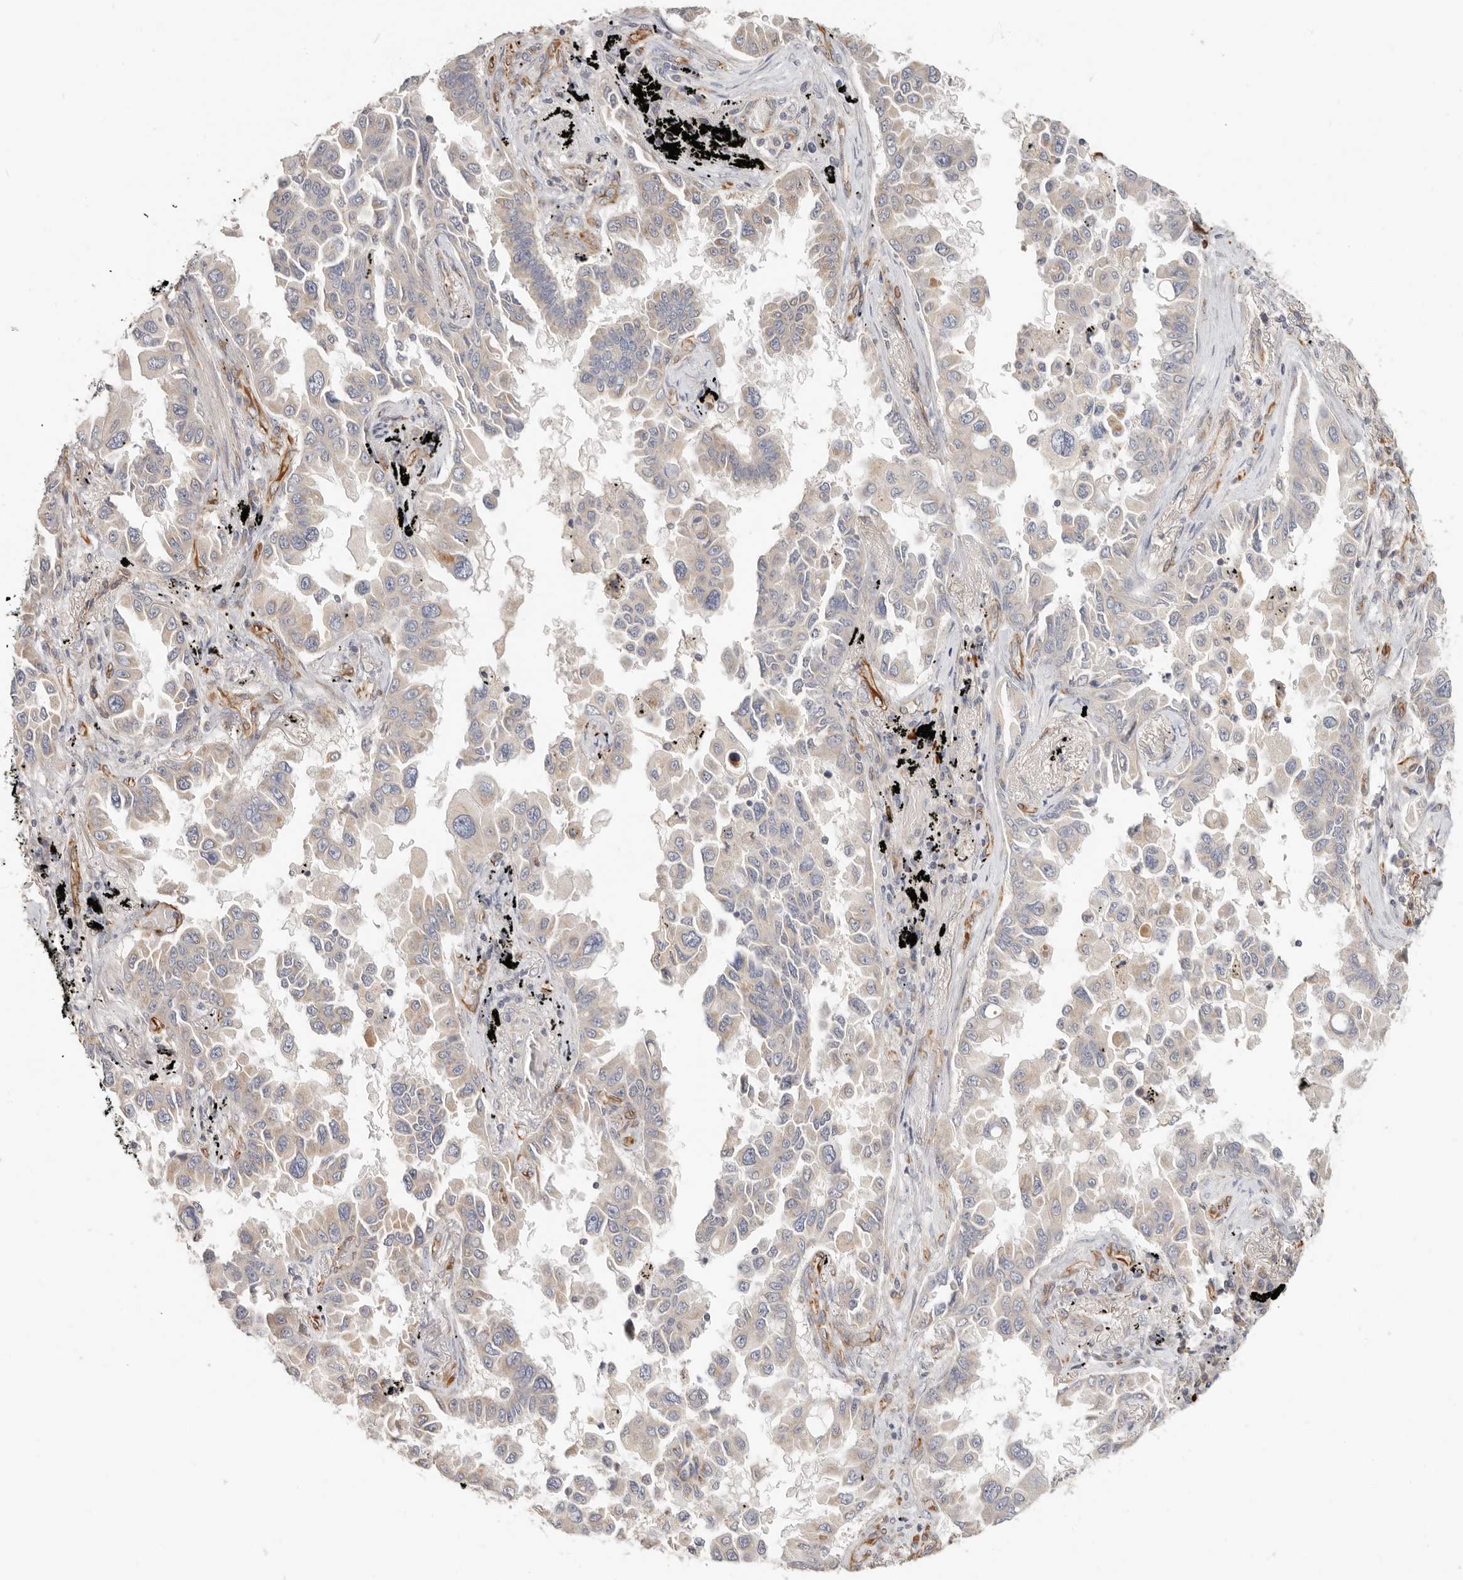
{"staining": {"intensity": "negative", "quantity": "none", "location": "none"}, "tissue": "lung cancer", "cell_type": "Tumor cells", "image_type": "cancer", "snomed": [{"axis": "morphology", "description": "Adenocarcinoma, NOS"}, {"axis": "topography", "description": "Lung"}], "caption": "Adenocarcinoma (lung) stained for a protein using IHC demonstrates no expression tumor cells.", "gene": "SPRING1", "patient": {"sex": "female", "age": 67}}